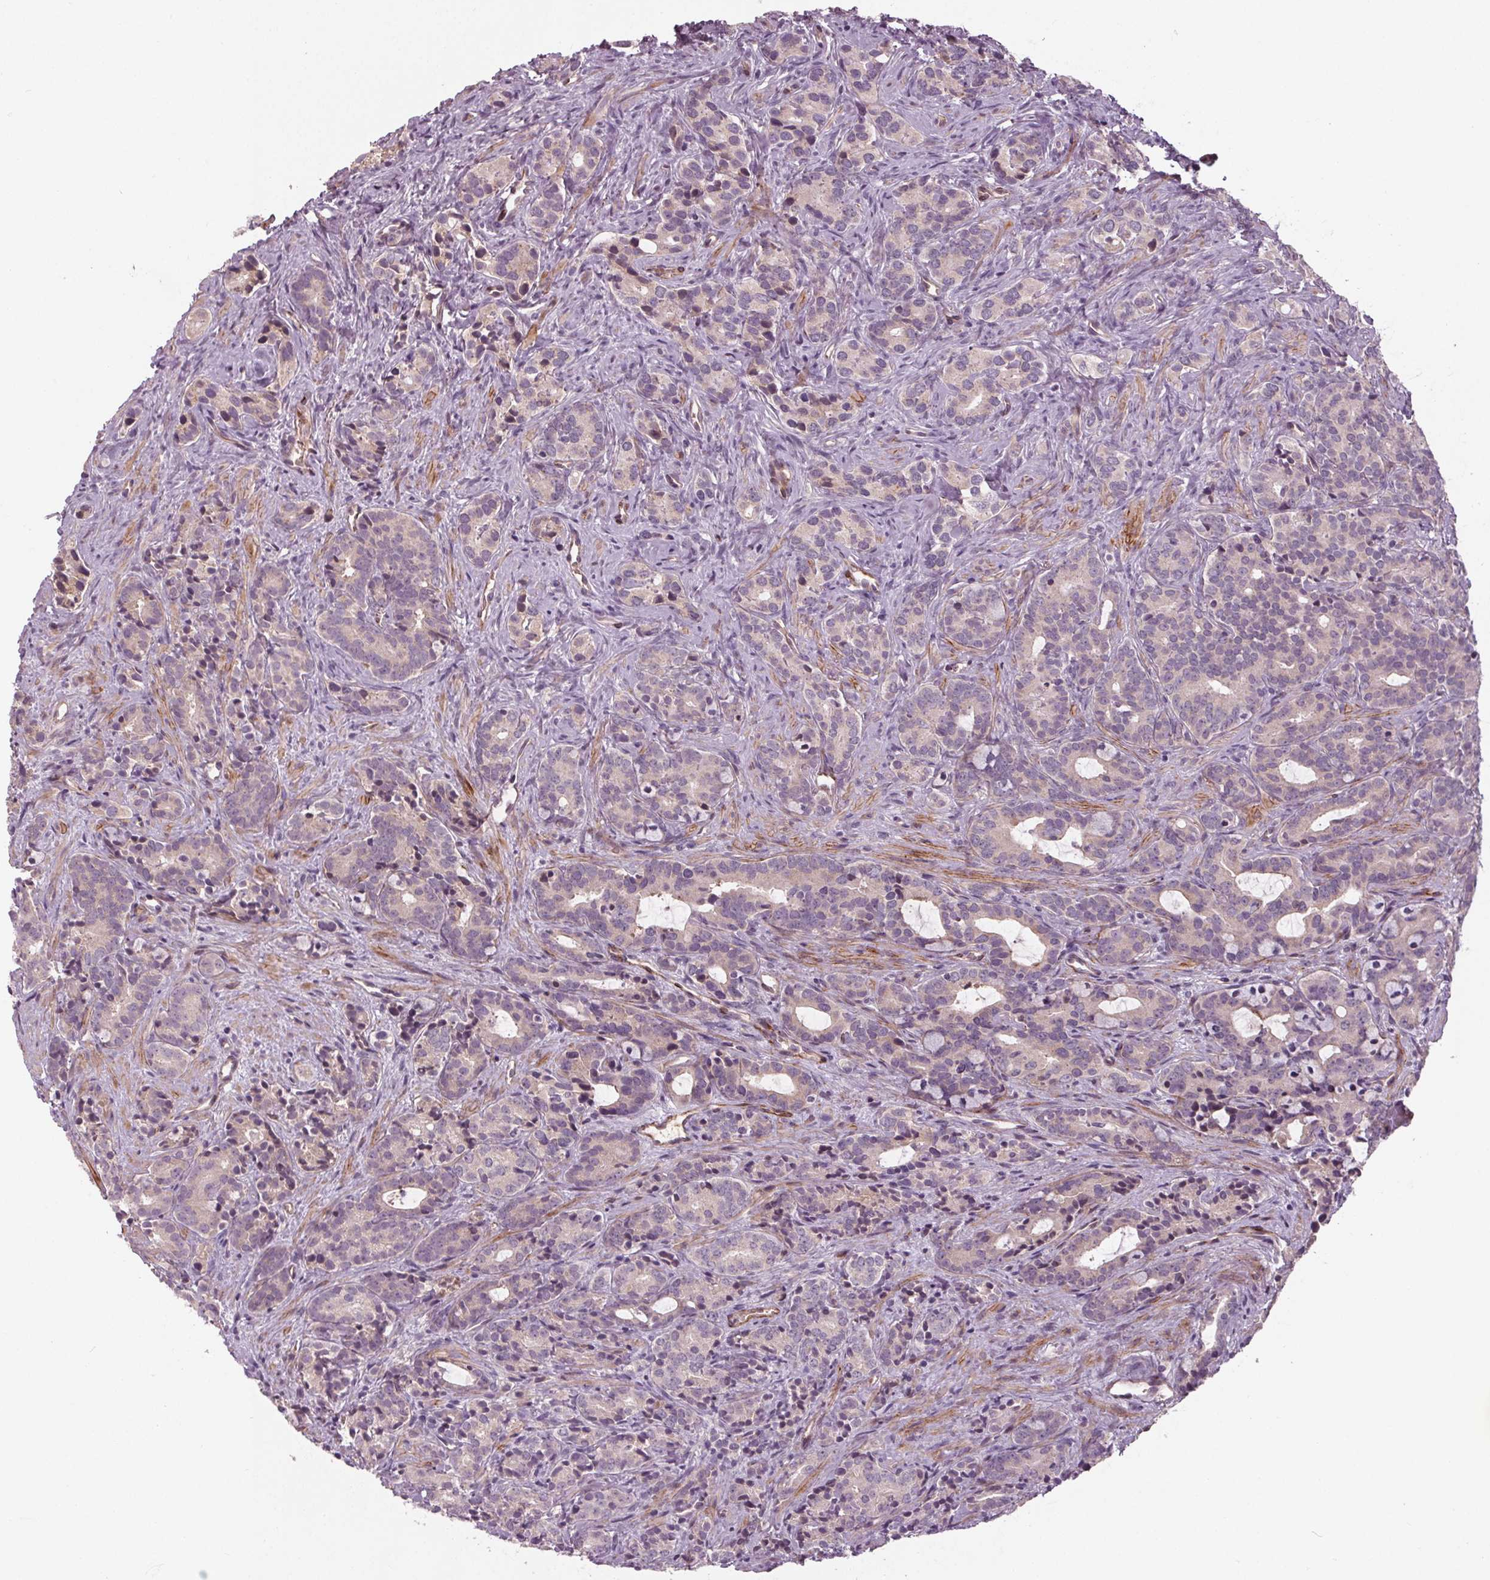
{"staining": {"intensity": "negative", "quantity": "none", "location": "none"}, "tissue": "prostate cancer", "cell_type": "Tumor cells", "image_type": "cancer", "snomed": [{"axis": "morphology", "description": "Adenocarcinoma, High grade"}, {"axis": "topography", "description": "Prostate"}], "caption": "High magnification brightfield microscopy of high-grade adenocarcinoma (prostate) stained with DAB (brown) and counterstained with hematoxylin (blue): tumor cells show no significant positivity.", "gene": "PDGFD", "patient": {"sex": "male", "age": 84}}